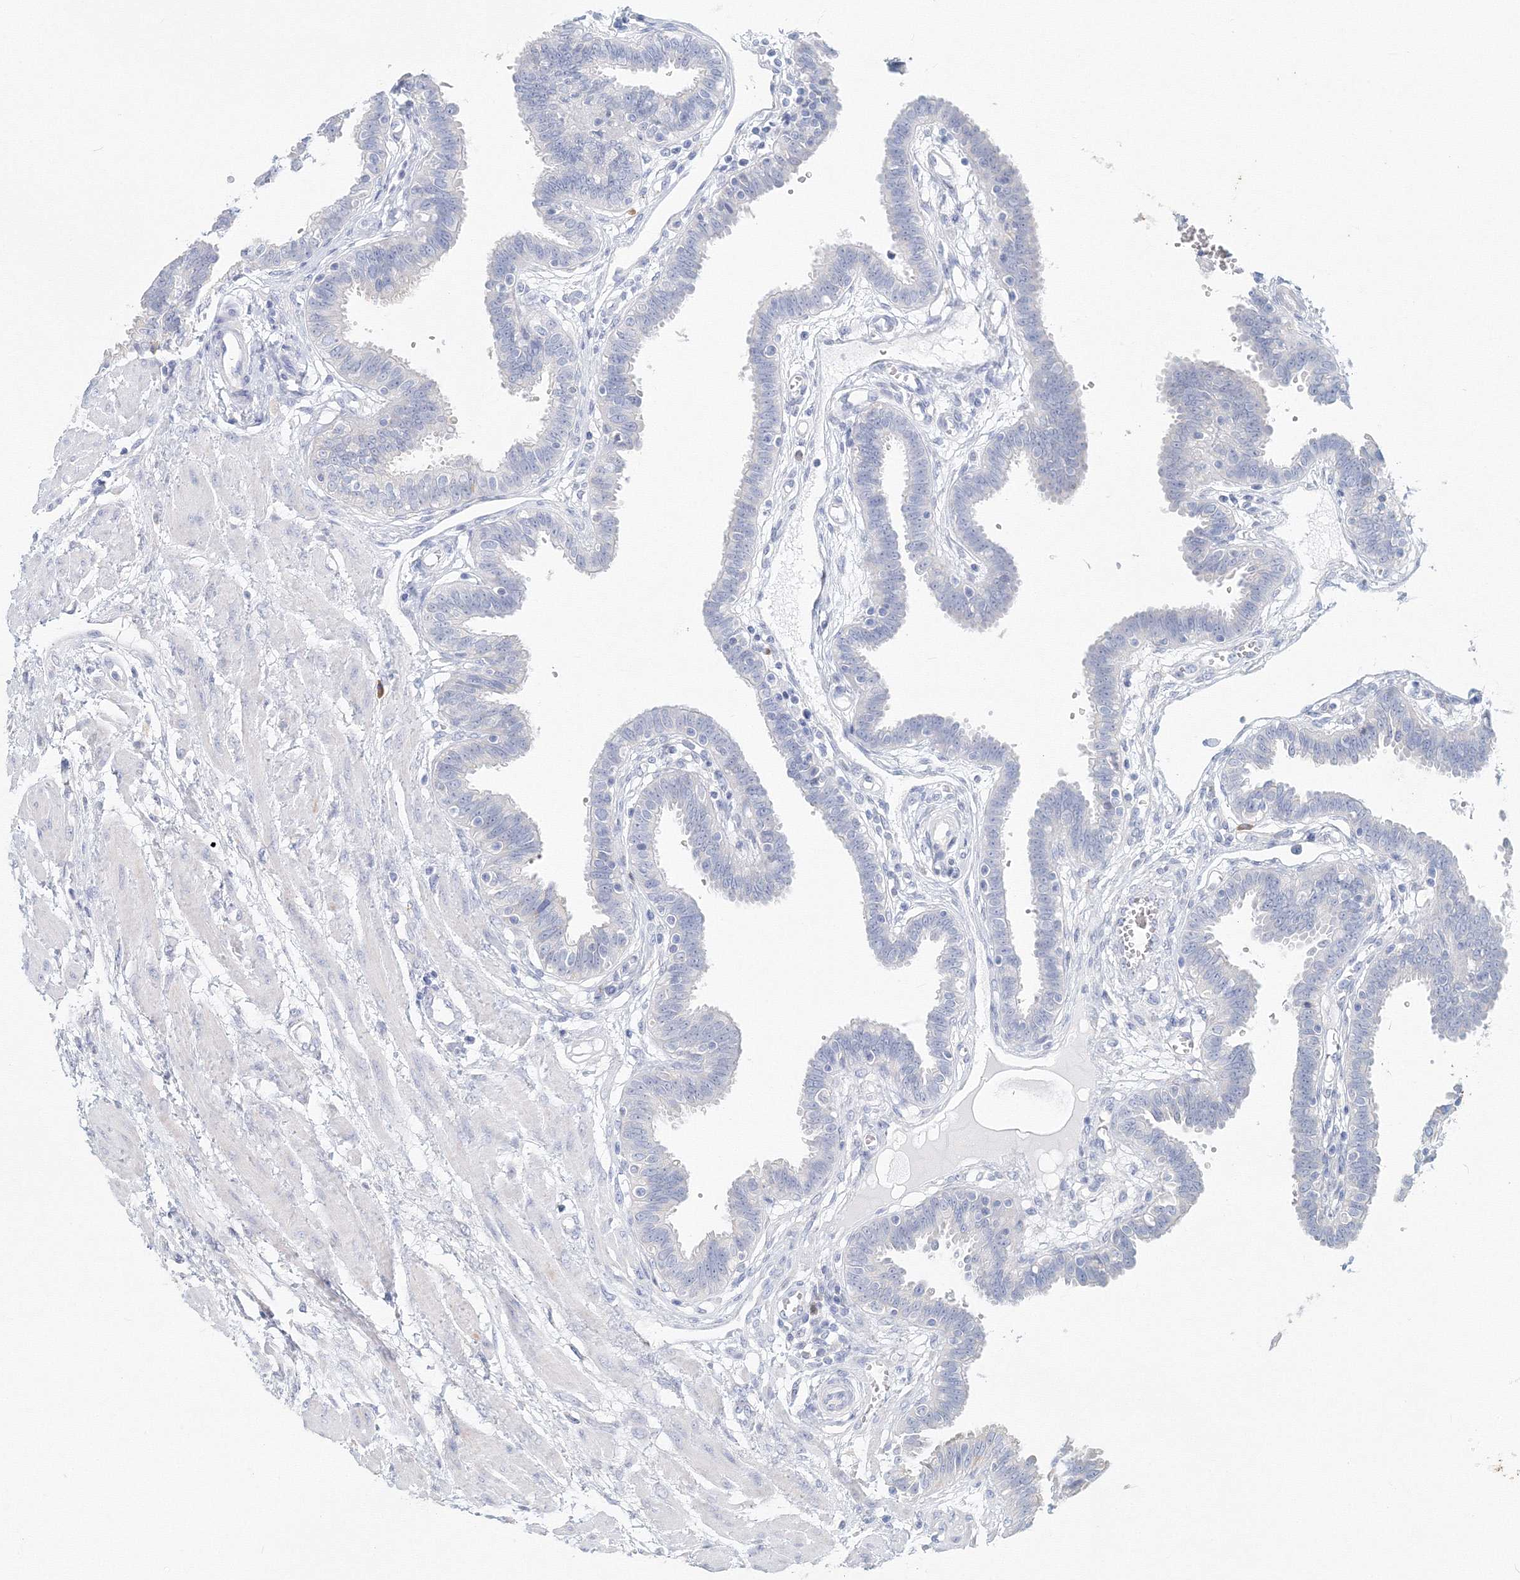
{"staining": {"intensity": "negative", "quantity": "none", "location": "none"}, "tissue": "fallopian tube", "cell_type": "Glandular cells", "image_type": "normal", "snomed": [{"axis": "morphology", "description": "Normal tissue, NOS"}, {"axis": "topography", "description": "Fallopian tube"}], "caption": "High power microscopy photomicrograph of an immunohistochemistry micrograph of normal fallopian tube, revealing no significant expression in glandular cells.", "gene": "VSIG1", "patient": {"sex": "female", "age": 32}}